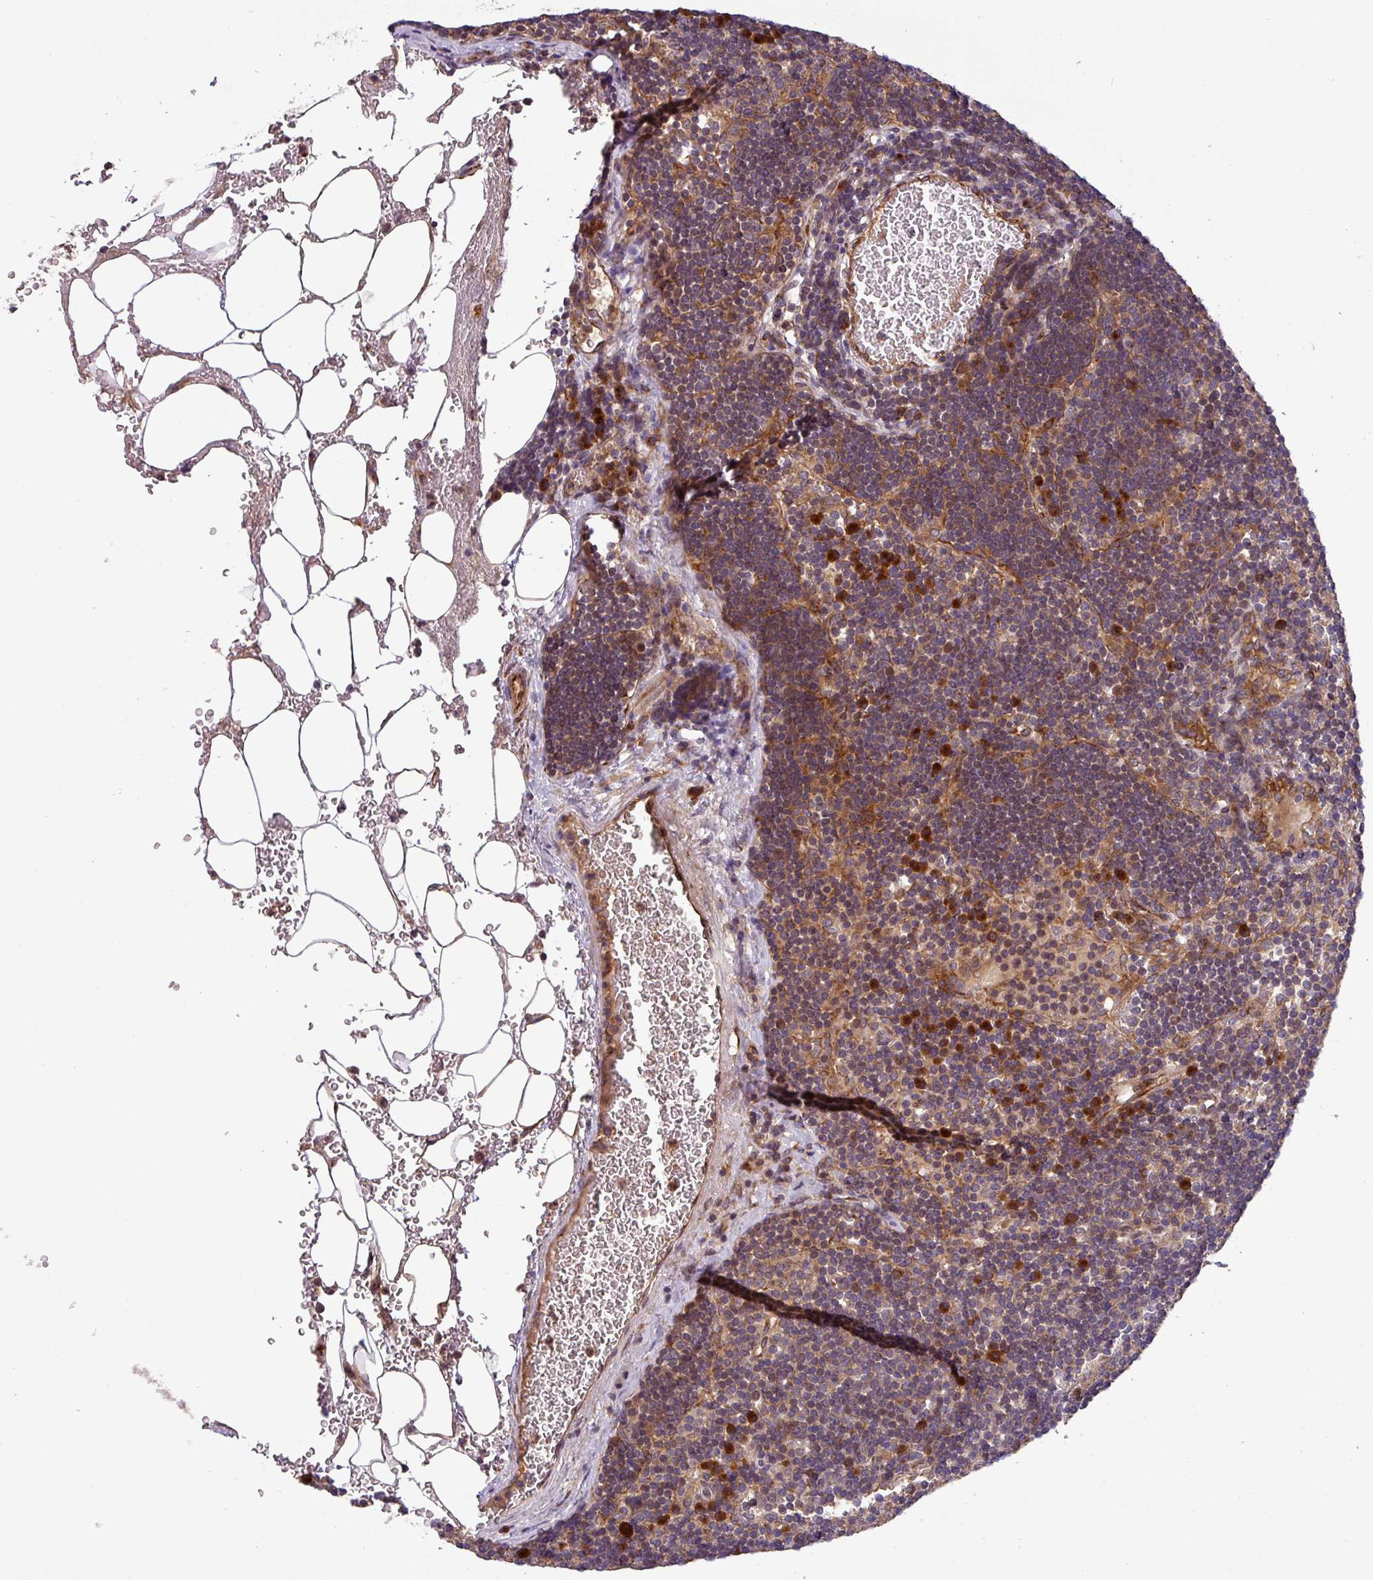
{"staining": {"intensity": "moderate", "quantity": ">75%", "location": "cytoplasmic/membranous"}, "tissue": "lymph node", "cell_type": "Germinal center cells", "image_type": "normal", "snomed": [{"axis": "morphology", "description": "Normal tissue, NOS"}, {"axis": "topography", "description": "Lymph node"}], "caption": "Immunohistochemical staining of normal lymph node displays medium levels of moderate cytoplasmic/membranous staining in approximately >75% of germinal center cells.", "gene": "ART1", "patient": {"sex": "male", "age": 53}}